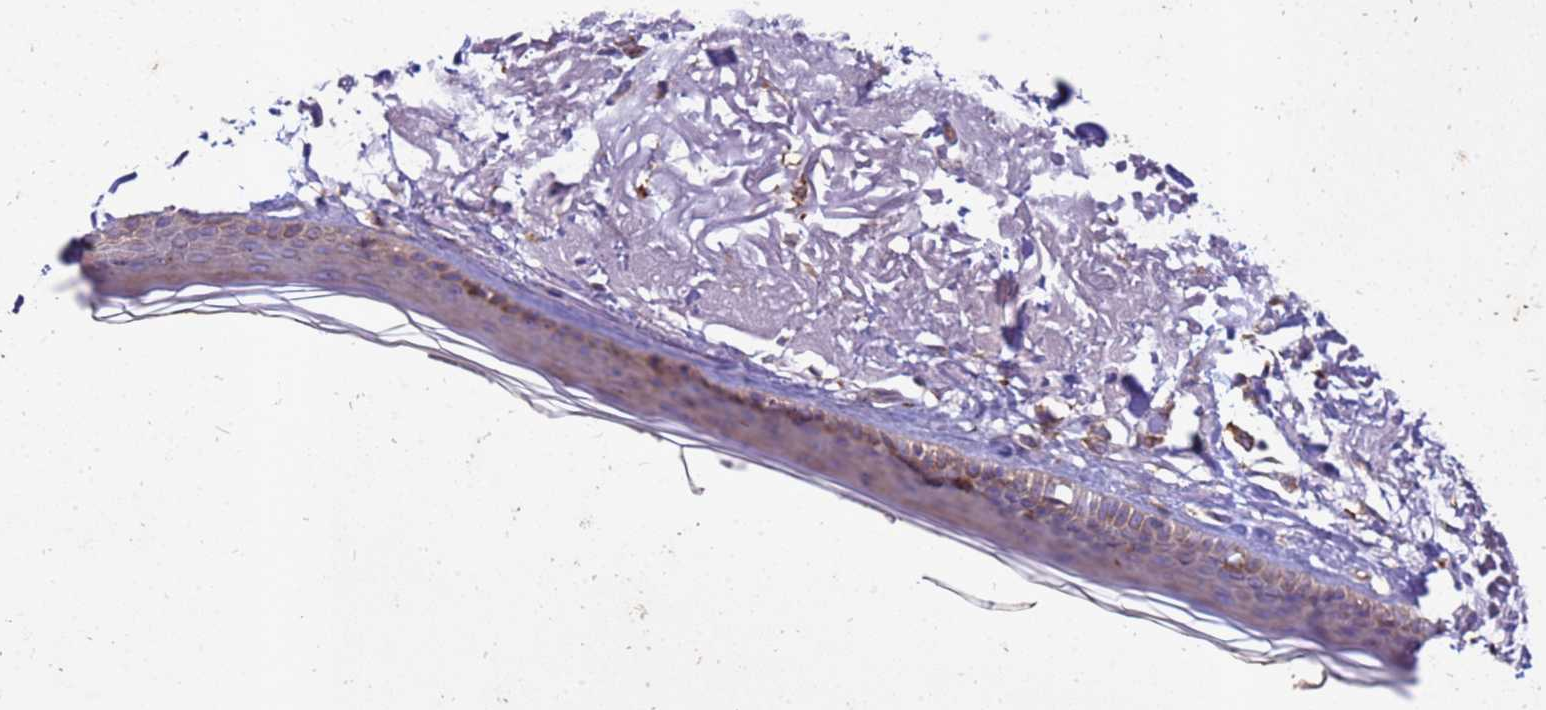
{"staining": {"intensity": "moderate", "quantity": "<25%", "location": "cytoplasmic/membranous"}, "tissue": "skin", "cell_type": "Keratinocytes", "image_type": "normal", "snomed": [{"axis": "morphology", "description": "Normal tissue, NOS"}, {"axis": "topography", "description": "Skin"}, {"axis": "topography", "description": "Skeletal muscle"}], "caption": "A brown stain labels moderate cytoplasmic/membranous expression of a protein in keratinocytes of unremarkable human skin. (DAB (3,3'-diaminobenzidine) = brown stain, brightfield microscopy at high magnification).", "gene": "RNF215", "patient": {"sex": "male", "age": 83}}